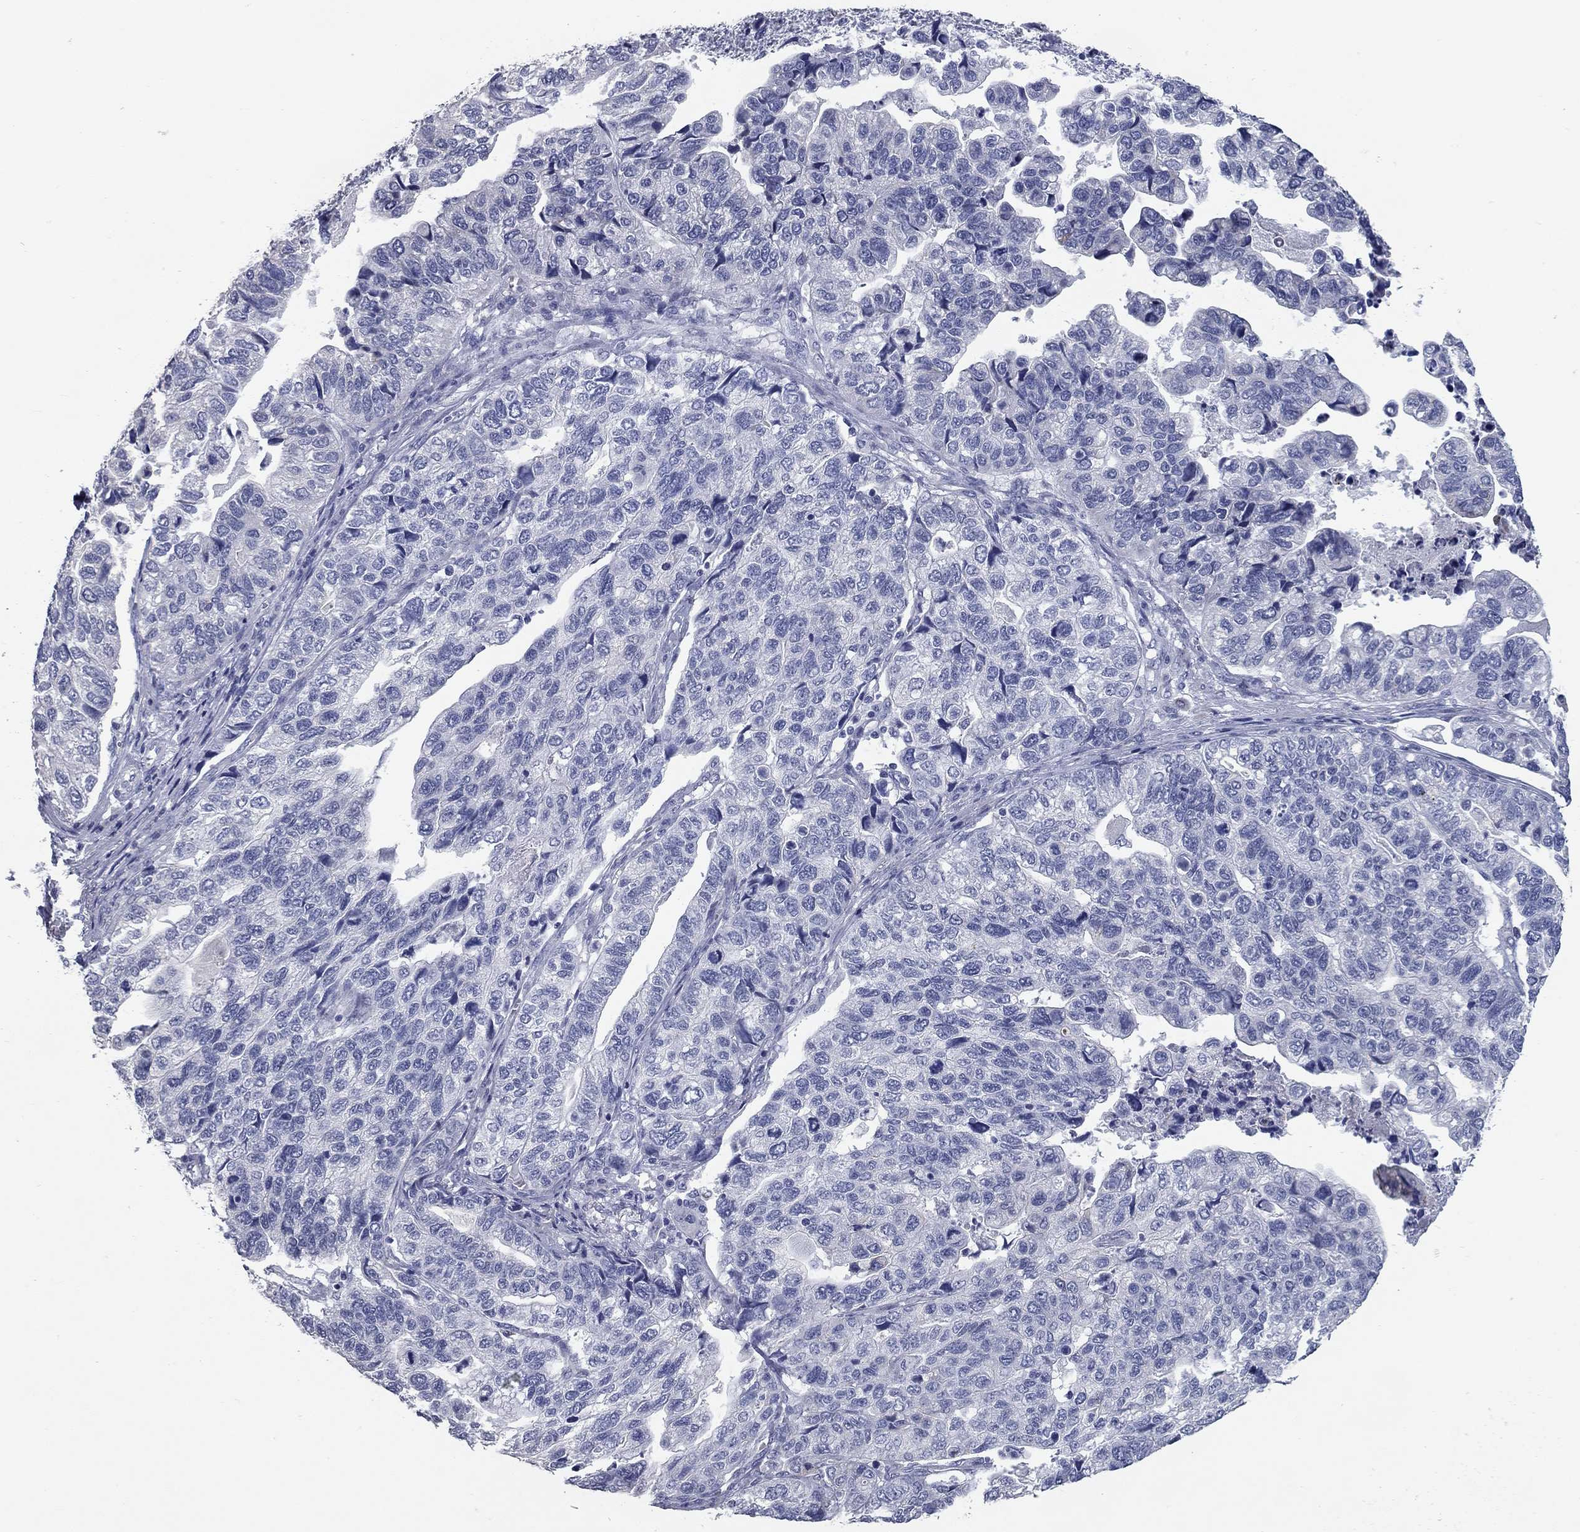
{"staining": {"intensity": "negative", "quantity": "none", "location": "none"}, "tissue": "stomach cancer", "cell_type": "Tumor cells", "image_type": "cancer", "snomed": [{"axis": "morphology", "description": "Adenocarcinoma, NOS"}, {"axis": "topography", "description": "Stomach, upper"}], "caption": "This is an immunohistochemistry micrograph of stomach adenocarcinoma. There is no positivity in tumor cells.", "gene": "TAC1", "patient": {"sex": "female", "age": 67}}